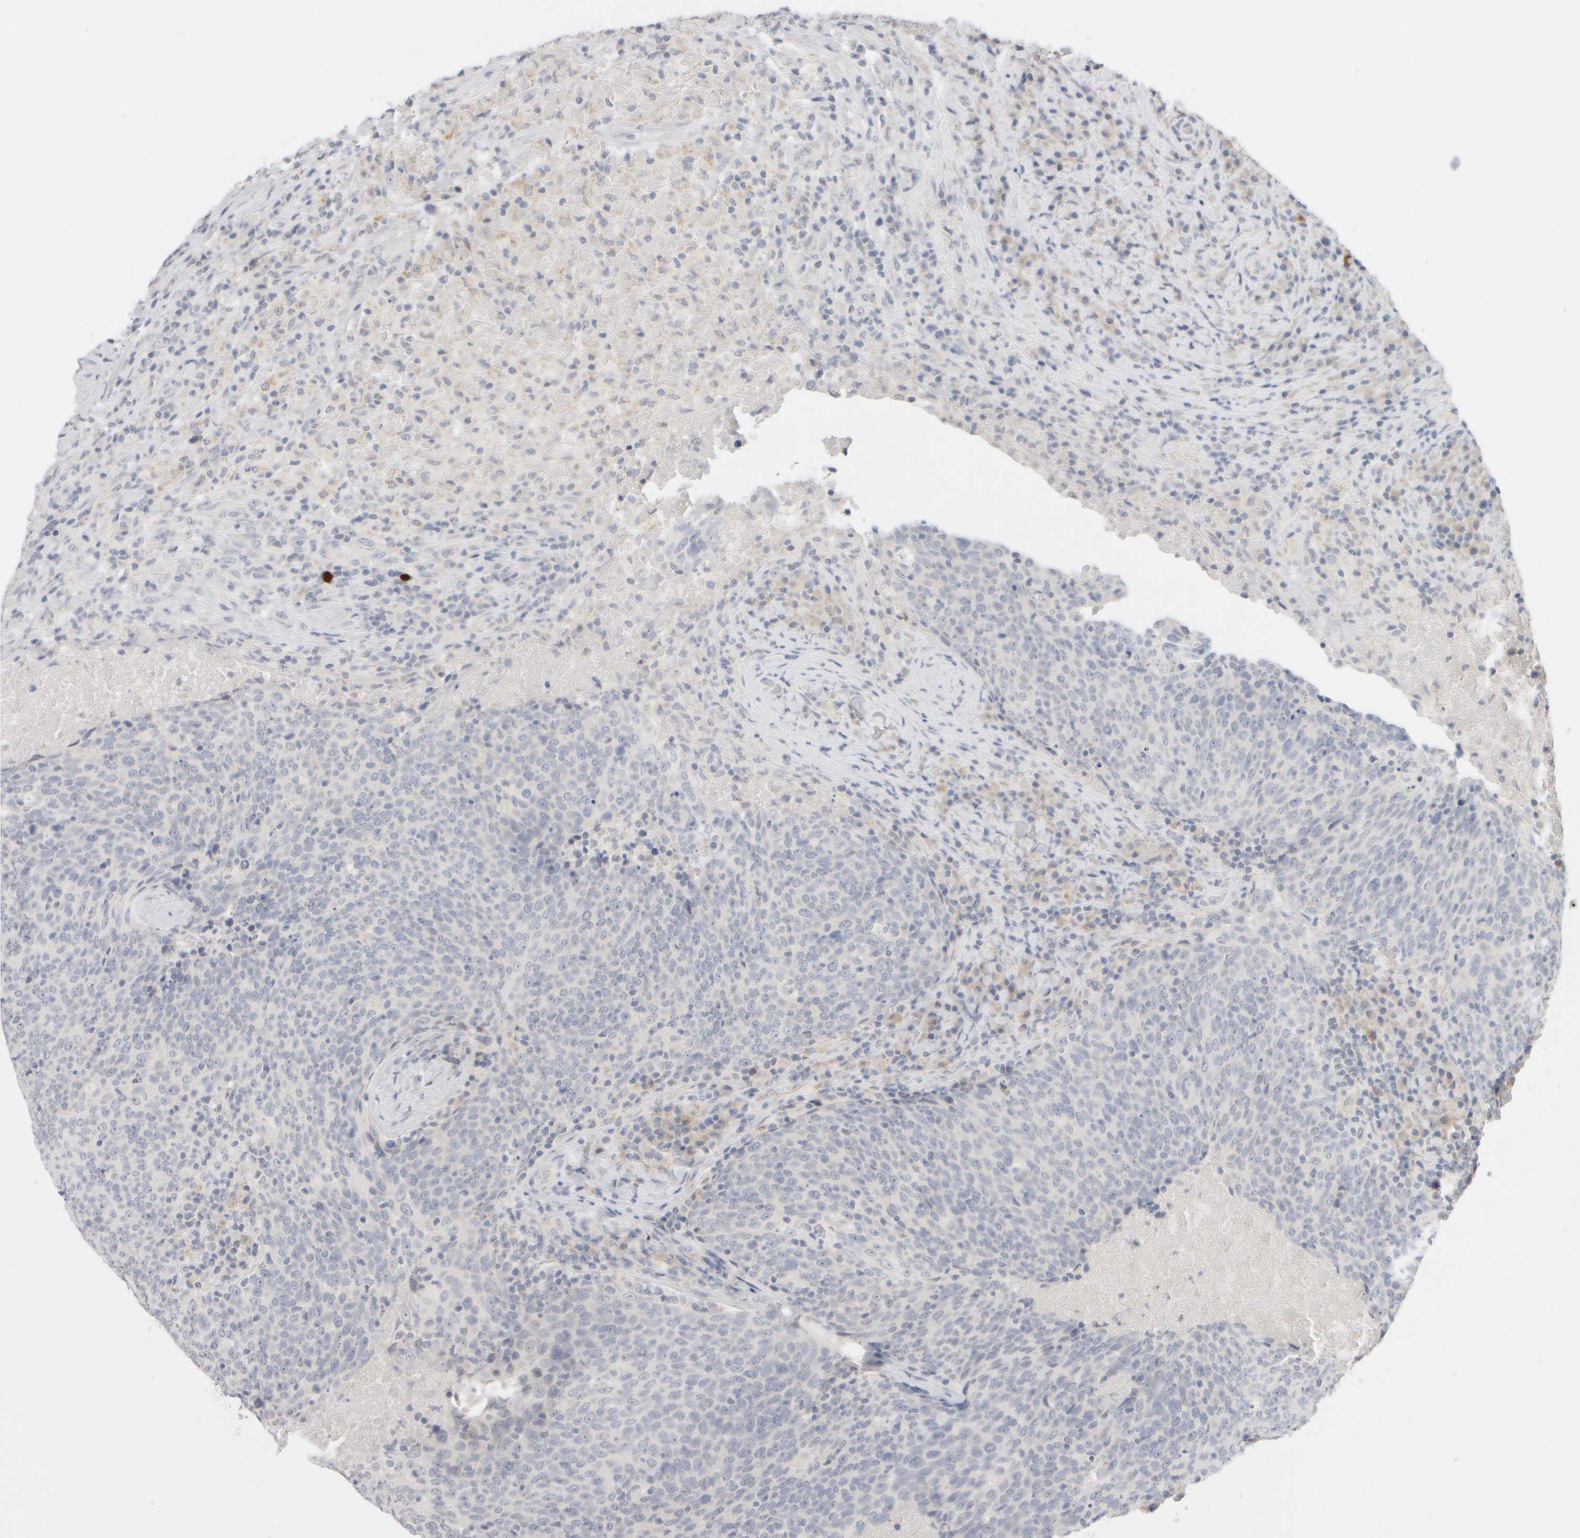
{"staining": {"intensity": "negative", "quantity": "none", "location": "none"}, "tissue": "head and neck cancer", "cell_type": "Tumor cells", "image_type": "cancer", "snomed": [{"axis": "morphology", "description": "Squamous cell carcinoma, NOS"}, {"axis": "morphology", "description": "Squamous cell carcinoma, metastatic, NOS"}, {"axis": "topography", "description": "Lymph node"}, {"axis": "topography", "description": "Head-Neck"}], "caption": "Protein analysis of head and neck cancer (metastatic squamous cell carcinoma) reveals no significant positivity in tumor cells. (DAB immunohistochemistry visualized using brightfield microscopy, high magnification).", "gene": "ZNF112", "patient": {"sex": "male", "age": 62}}